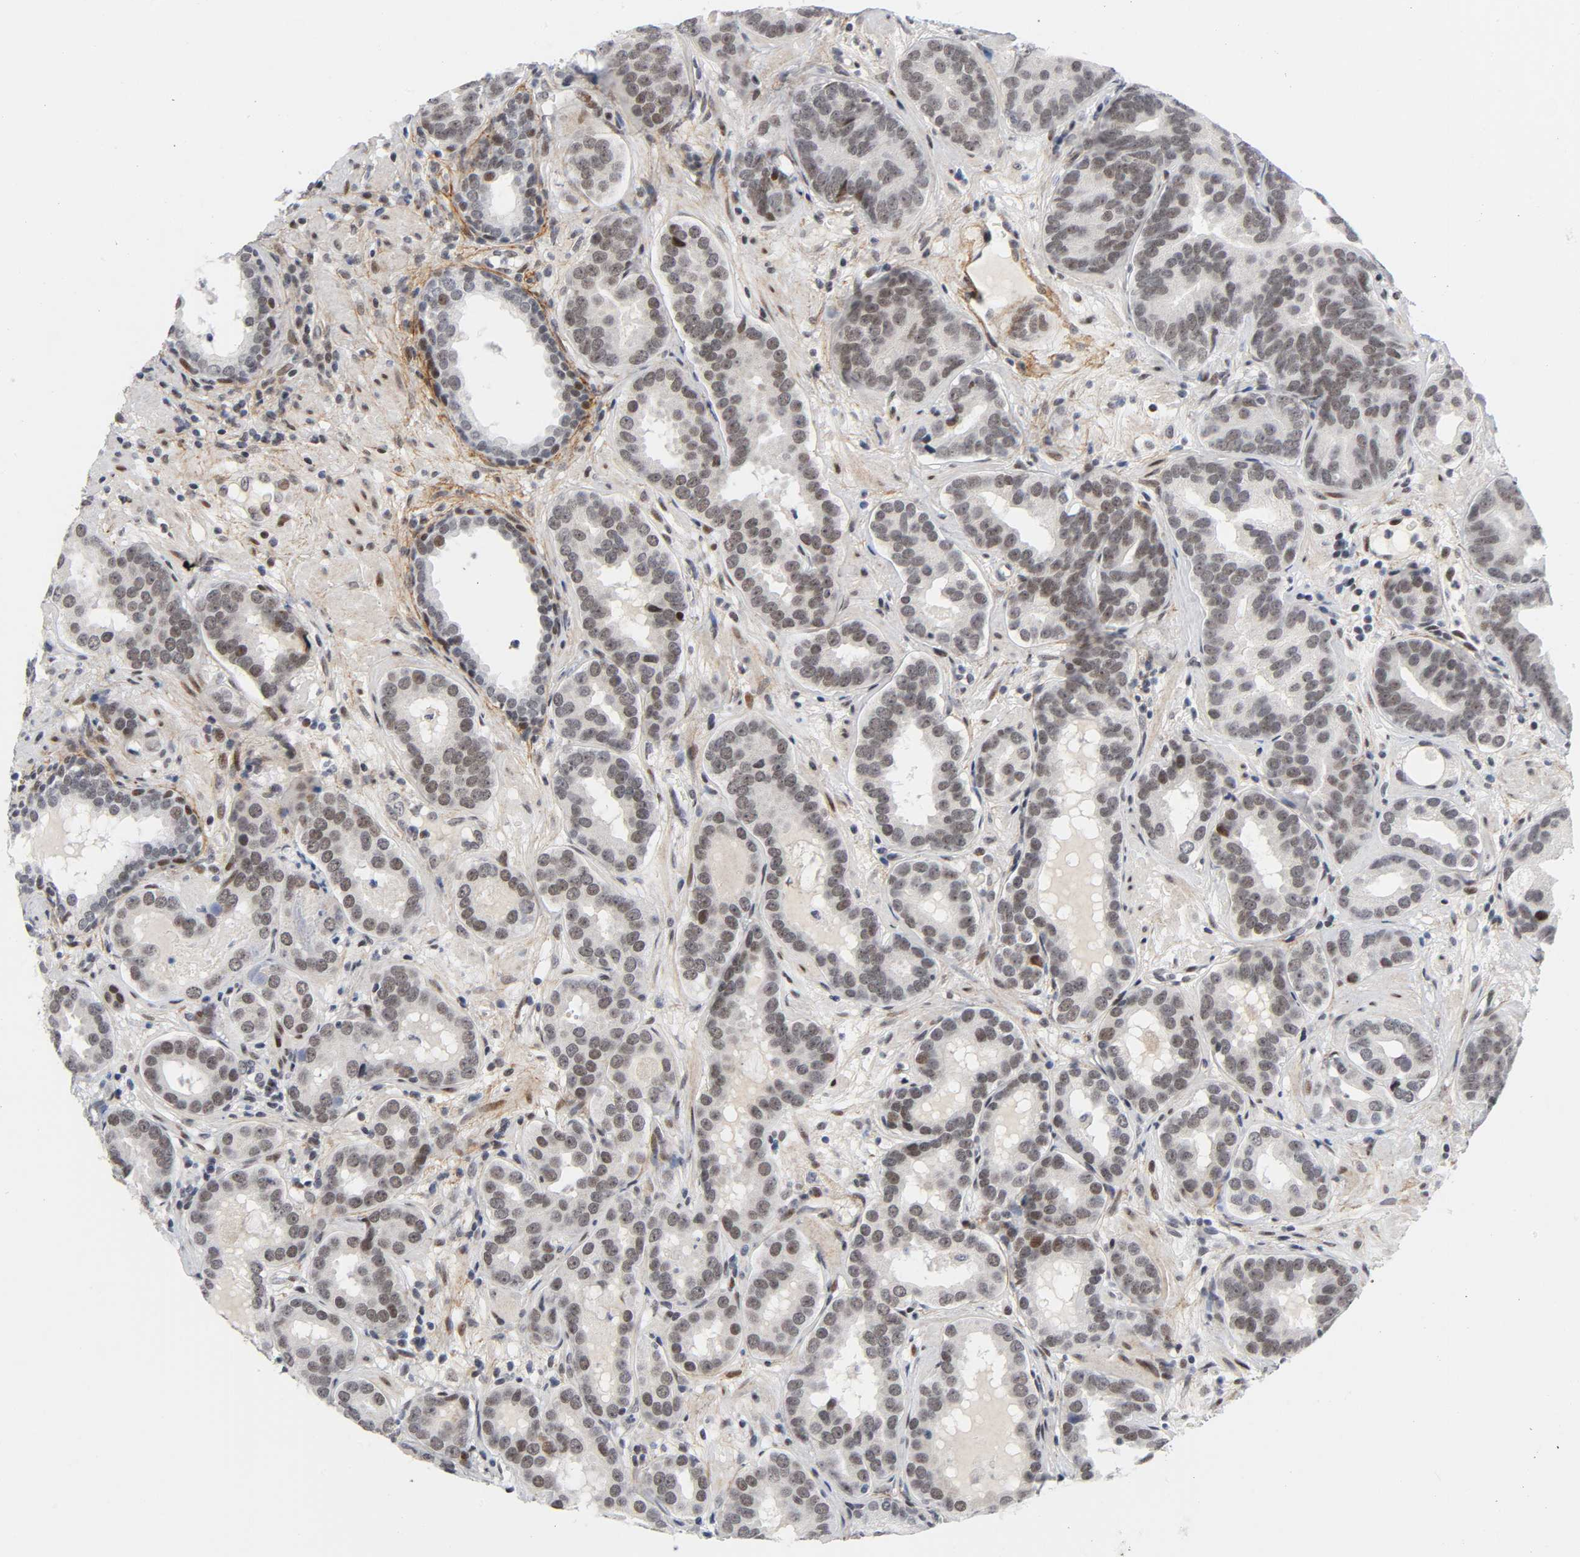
{"staining": {"intensity": "weak", "quantity": ">75%", "location": "cytoplasmic/membranous,nuclear"}, "tissue": "prostate cancer", "cell_type": "Tumor cells", "image_type": "cancer", "snomed": [{"axis": "morphology", "description": "Adenocarcinoma, Low grade"}, {"axis": "topography", "description": "Prostate"}], "caption": "Immunohistochemical staining of prostate cancer shows weak cytoplasmic/membranous and nuclear protein expression in about >75% of tumor cells.", "gene": "DIDO1", "patient": {"sex": "male", "age": 59}}